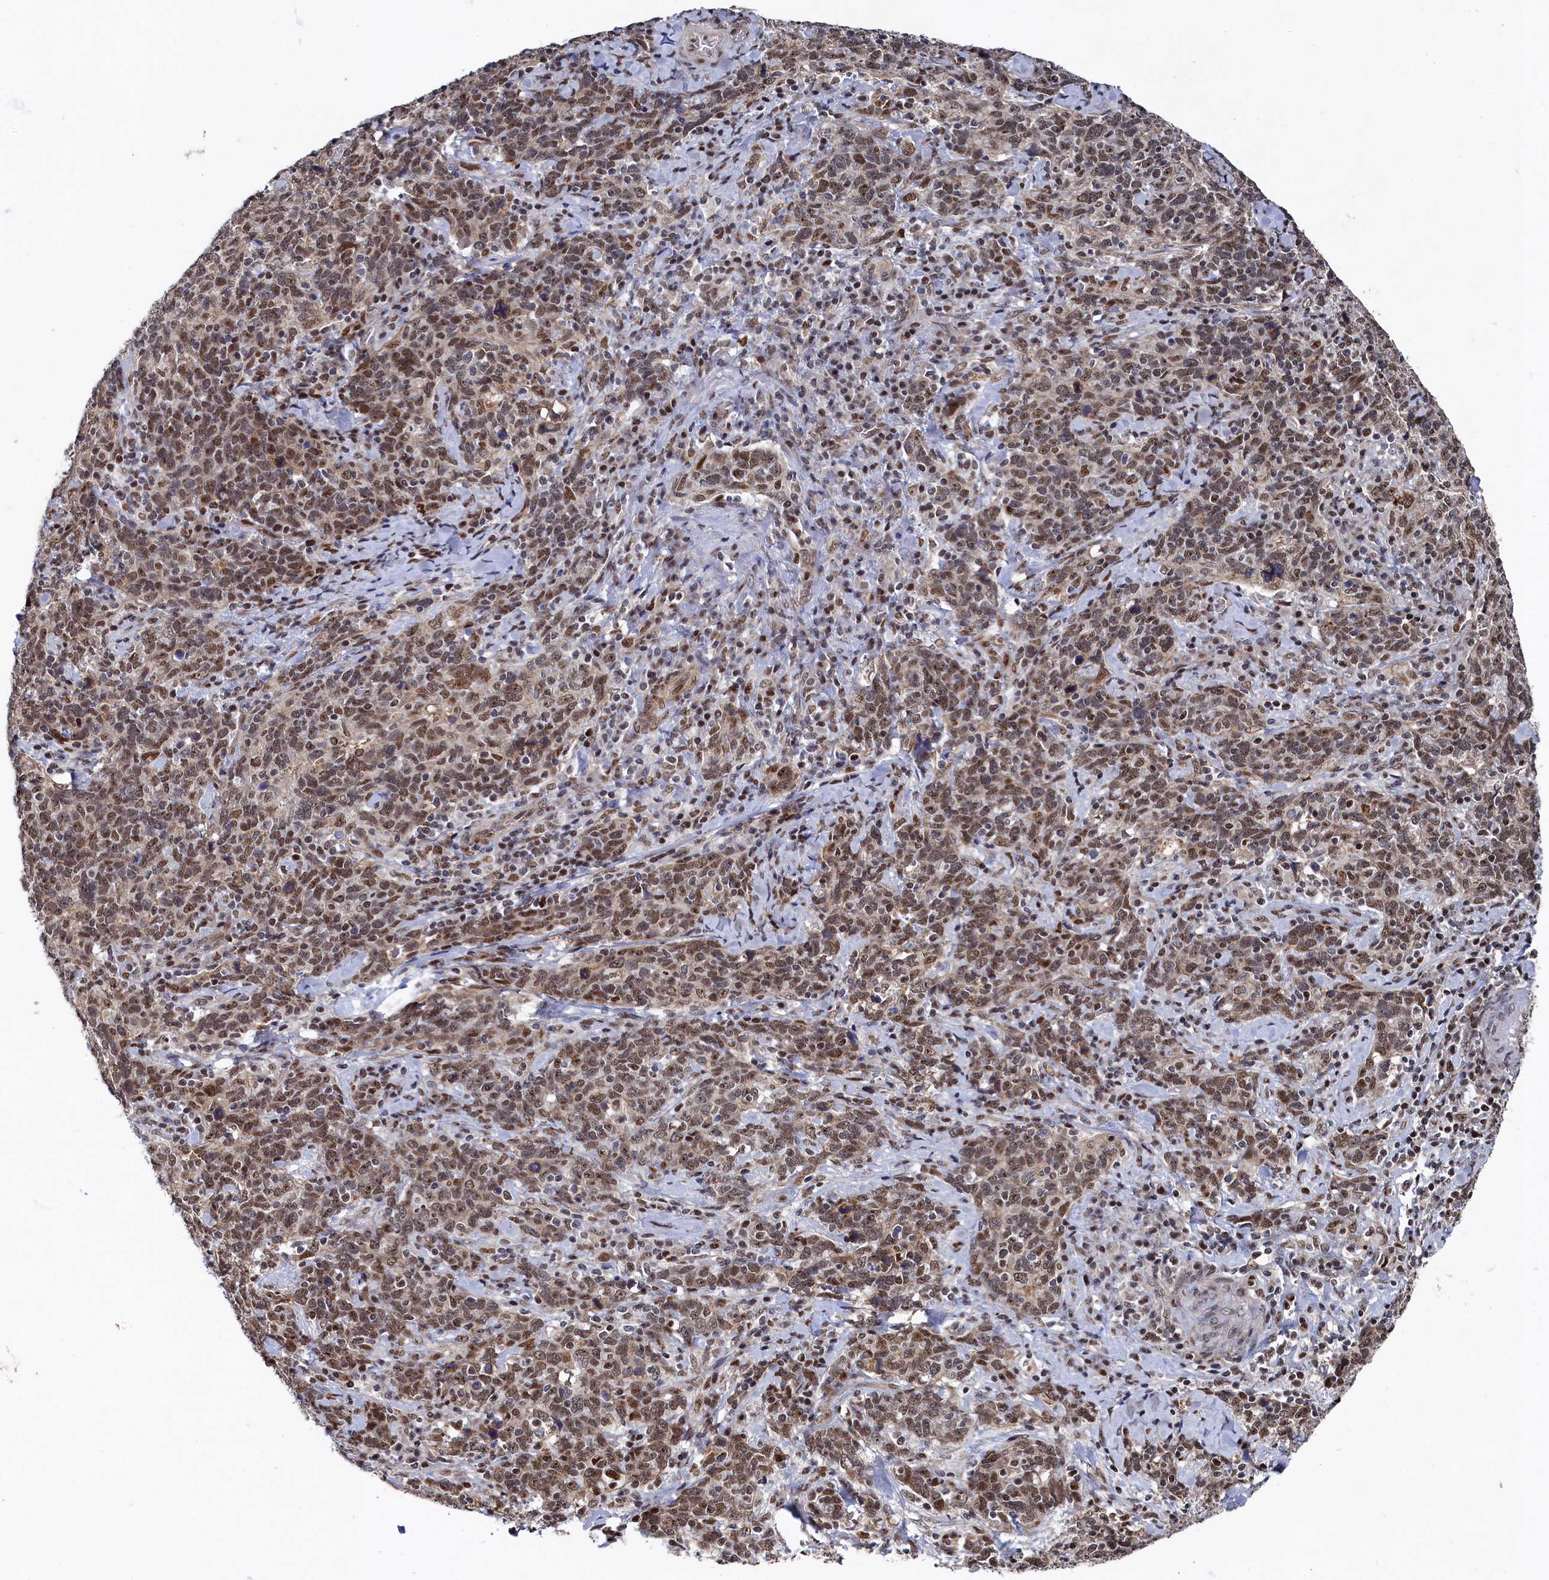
{"staining": {"intensity": "moderate", "quantity": ">75%", "location": "nuclear"}, "tissue": "cervical cancer", "cell_type": "Tumor cells", "image_type": "cancer", "snomed": [{"axis": "morphology", "description": "Squamous cell carcinoma, NOS"}, {"axis": "topography", "description": "Cervix"}], "caption": "Immunohistochemistry histopathology image of neoplastic tissue: cervical squamous cell carcinoma stained using immunohistochemistry demonstrates medium levels of moderate protein expression localized specifically in the nuclear of tumor cells, appearing as a nuclear brown color.", "gene": "BUB3", "patient": {"sex": "female", "age": 41}}